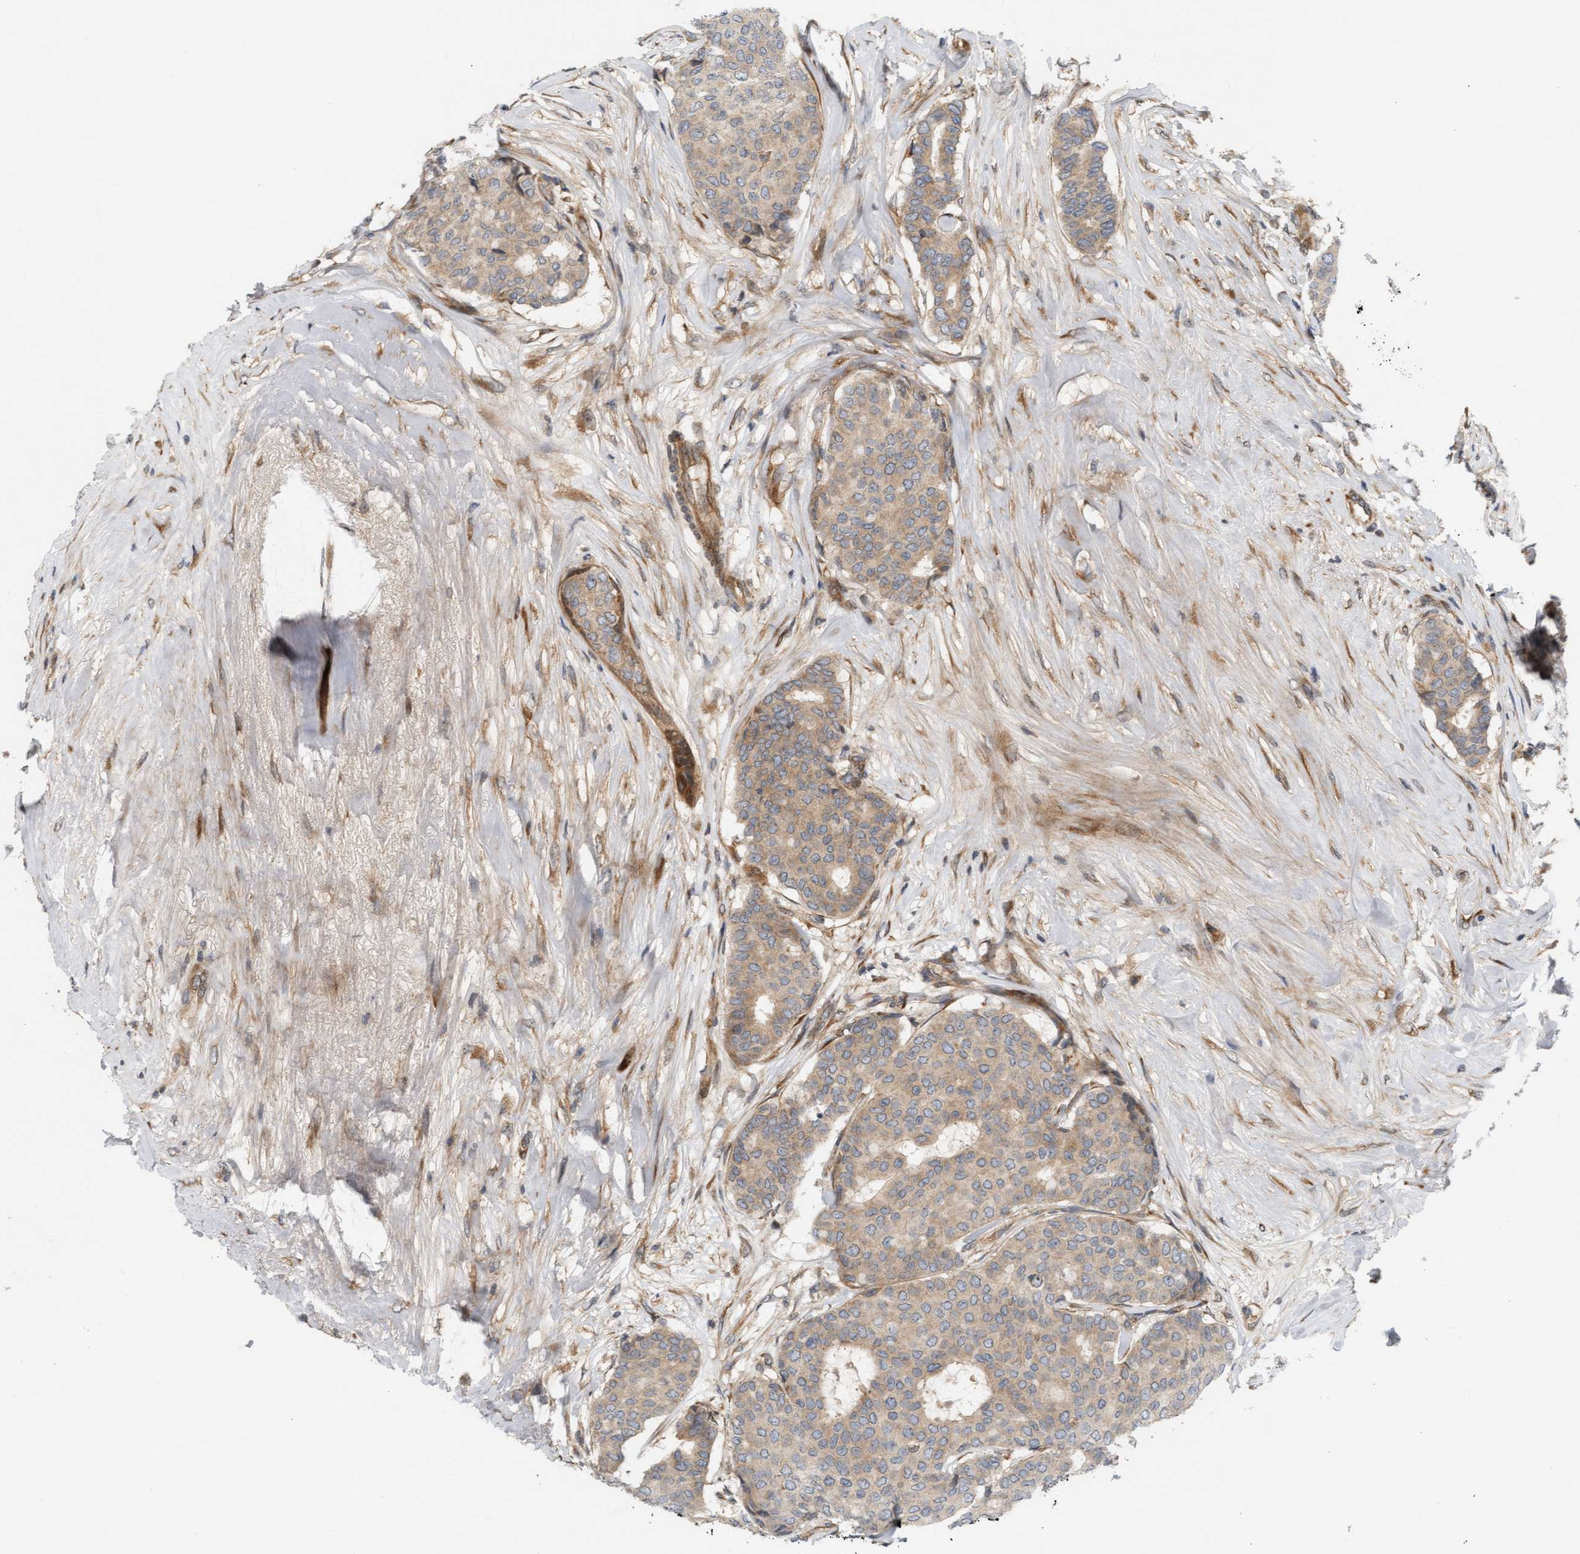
{"staining": {"intensity": "weak", "quantity": ">75%", "location": "cytoplasmic/membranous"}, "tissue": "breast cancer", "cell_type": "Tumor cells", "image_type": "cancer", "snomed": [{"axis": "morphology", "description": "Duct carcinoma"}, {"axis": "topography", "description": "Breast"}], "caption": "Immunohistochemical staining of breast cancer reveals low levels of weak cytoplasmic/membranous protein staining in approximately >75% of tumor cells.", "gene": "BAHCC1", "patient": {"sex": "female", "age": 75}}